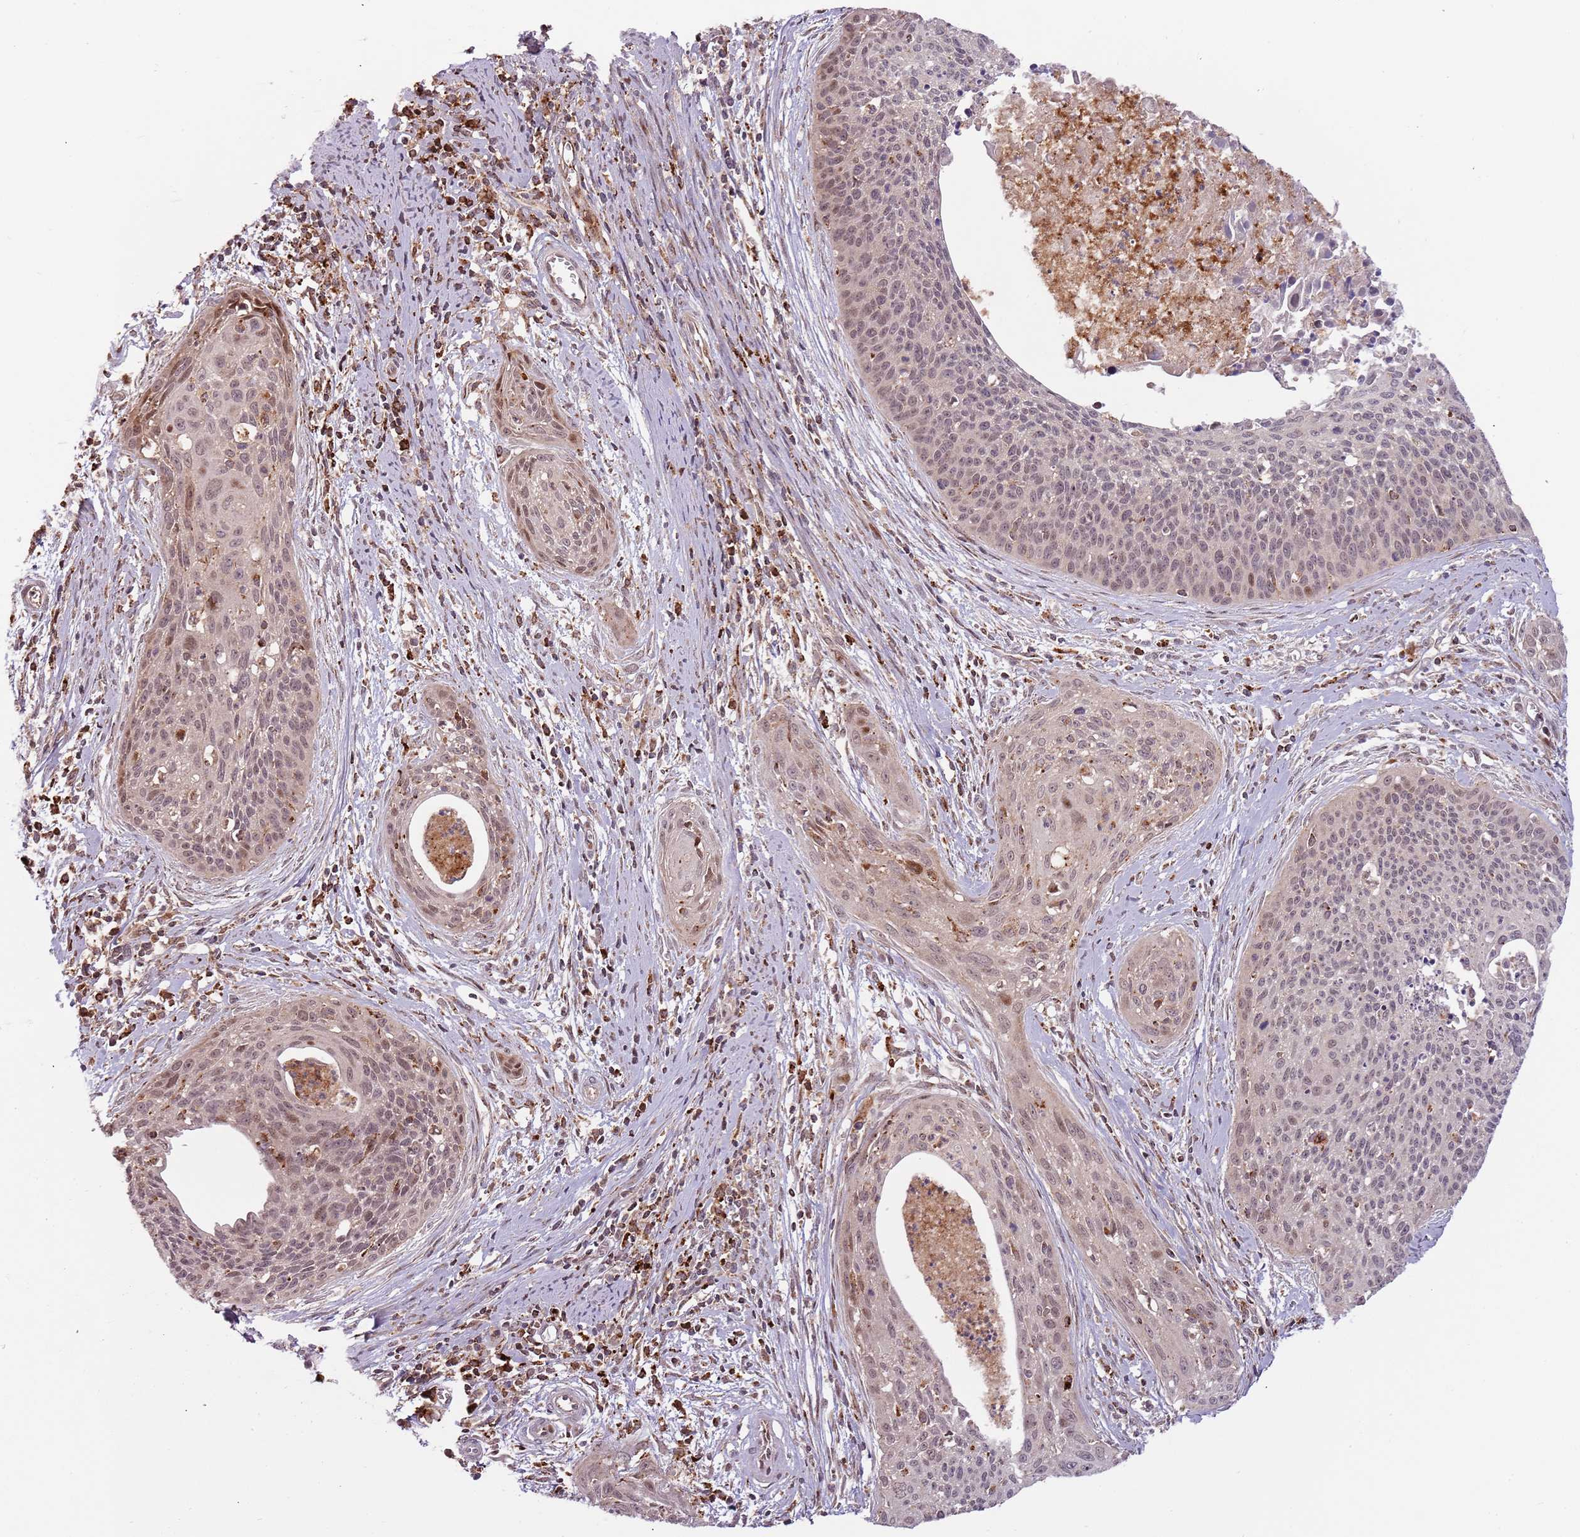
{"staining": {"intensity": "weak", "quantity": "25%-75%", "location": "nuclear"}, "tissue": "cervical cancer", "cell_type": "Tumor cells", "image_type": "cancer", "snomed": [{"axis": "morphology", "description": "Squamous cell carcinoma, NOS"}, {"axis": "topography", "description": "Cervix"}], "caption": "Immunohistochemistry (IHC) (DAB (3,3'-diaminobenzidine)) staining of cervical squamous cell carcinoma reveals weak nuclear protein staining in approximately 25%-75% of tumor cells. The staining was performed using DAB, with brown indicating positive protein expression. Nuclei are stained blue with hematoxylin.", "gene": "ULK3", "patient": {"sex": "female", "age": 55}}